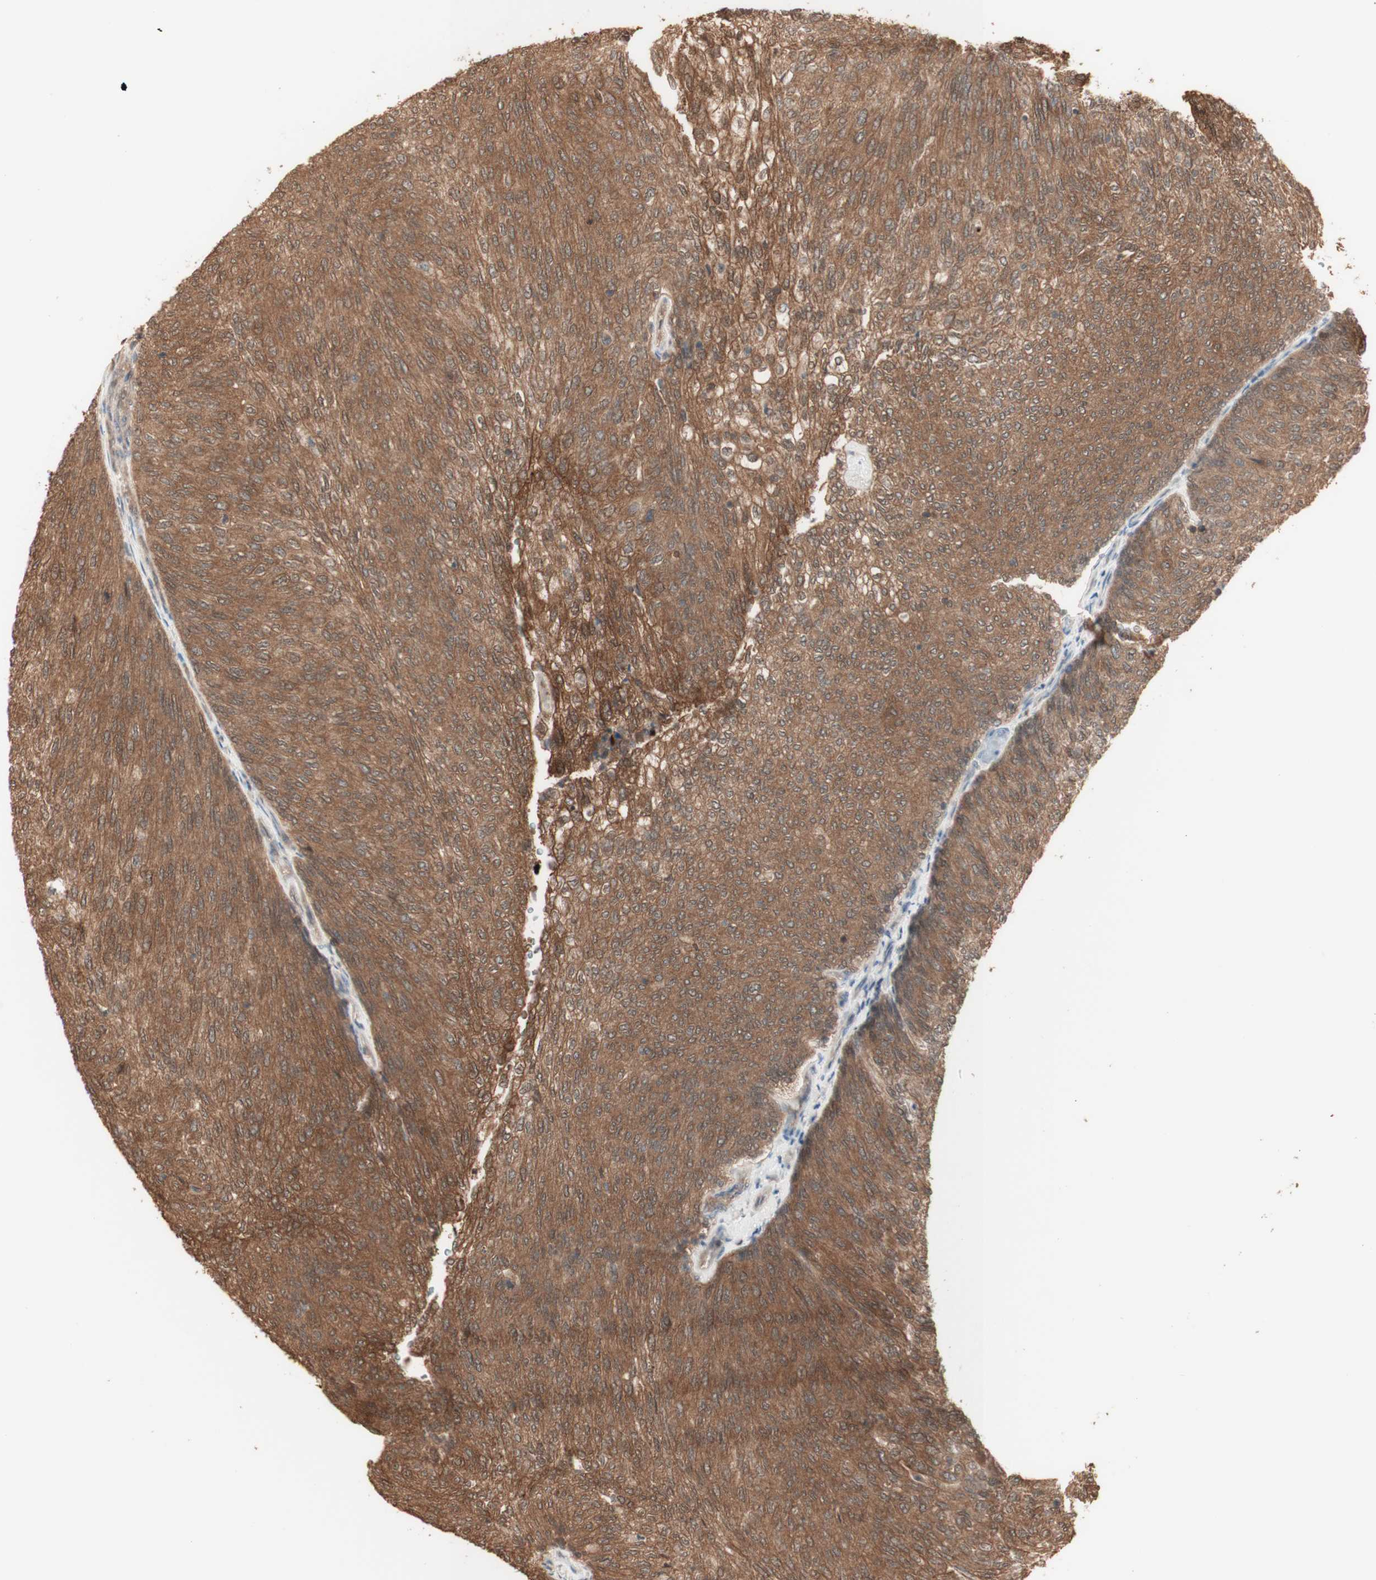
{"staining": {"intensity": "moderate", "quantity": ">75%", "location": "cytoplasmic/membranous"}, "tissue": "urothelial cancer", "cell_type": "Tumor cells", "image_type": "cancer", "snomed": [{"axis": "morphology", "description": "Urothelial carcinoma, Low grade"}, {"axis": "topography", "description": "Urinary bladder"}], "caption": "Urothelial cancer tissue shows moderate cytoplasmic/membranous positivity in about >75% of tumor cells", "gene": "YWHAB", "patient": {"sex": "female", "age": 79}}